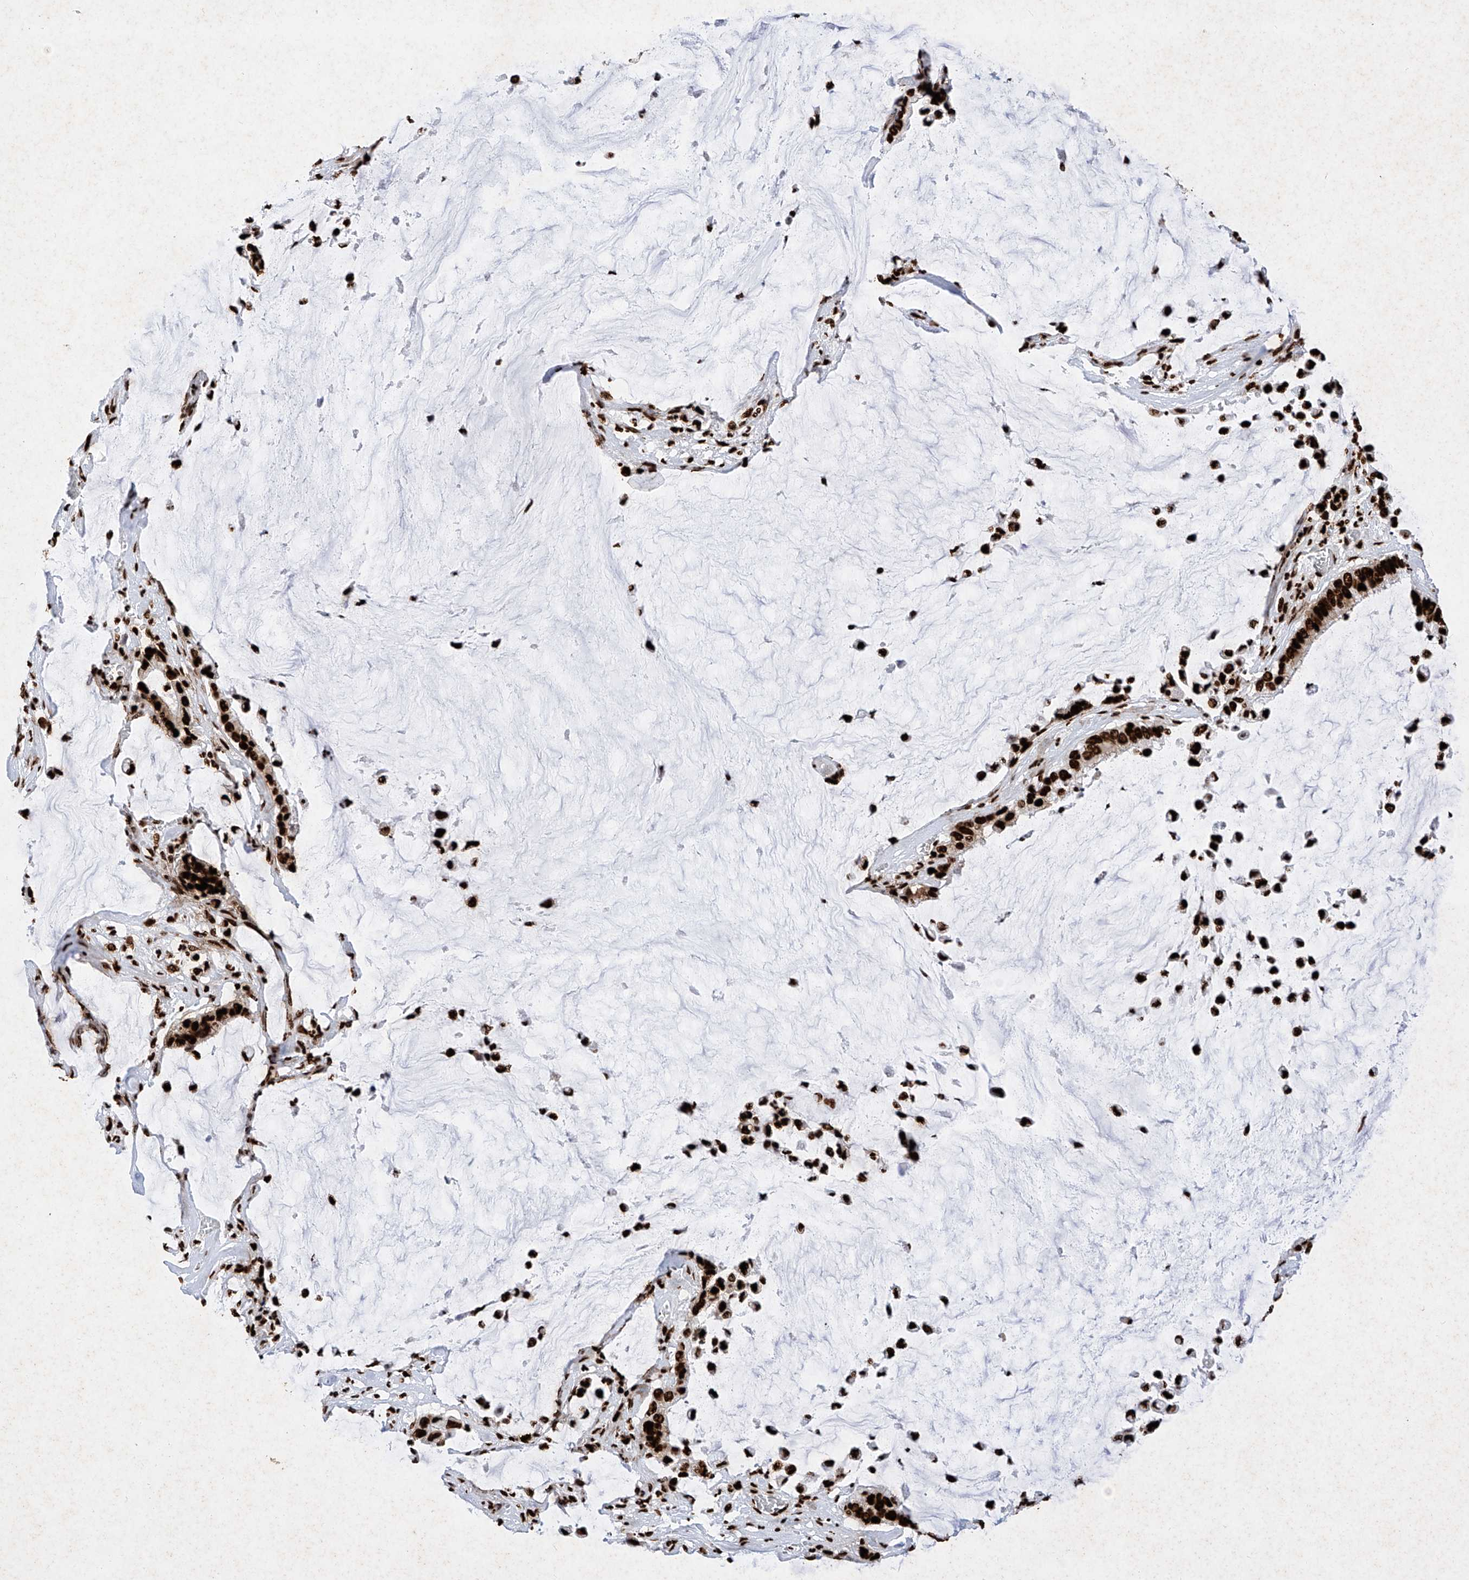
{"staining": {"intensity": "strong", "quantity": ">75%", "location": "nuclear"}, "tissue": "pancreatic cancer", "cell_type": "Tumor cells", "image_type": "cancer", "snomed": [{"axis": "morphology", "description": "Adenocarcinoma, NOS"}, {"axis": "topography", "description": "Pancreas"}], "caption": "About >75% of tumor cells in human adenocarcinoma (pancreatic) demonstrate strong nuclear protein positivity as visualized by brown immunohistochemical staining.", "gene": "SRSF6", "patient": {"sex": "male", "age": 41}}